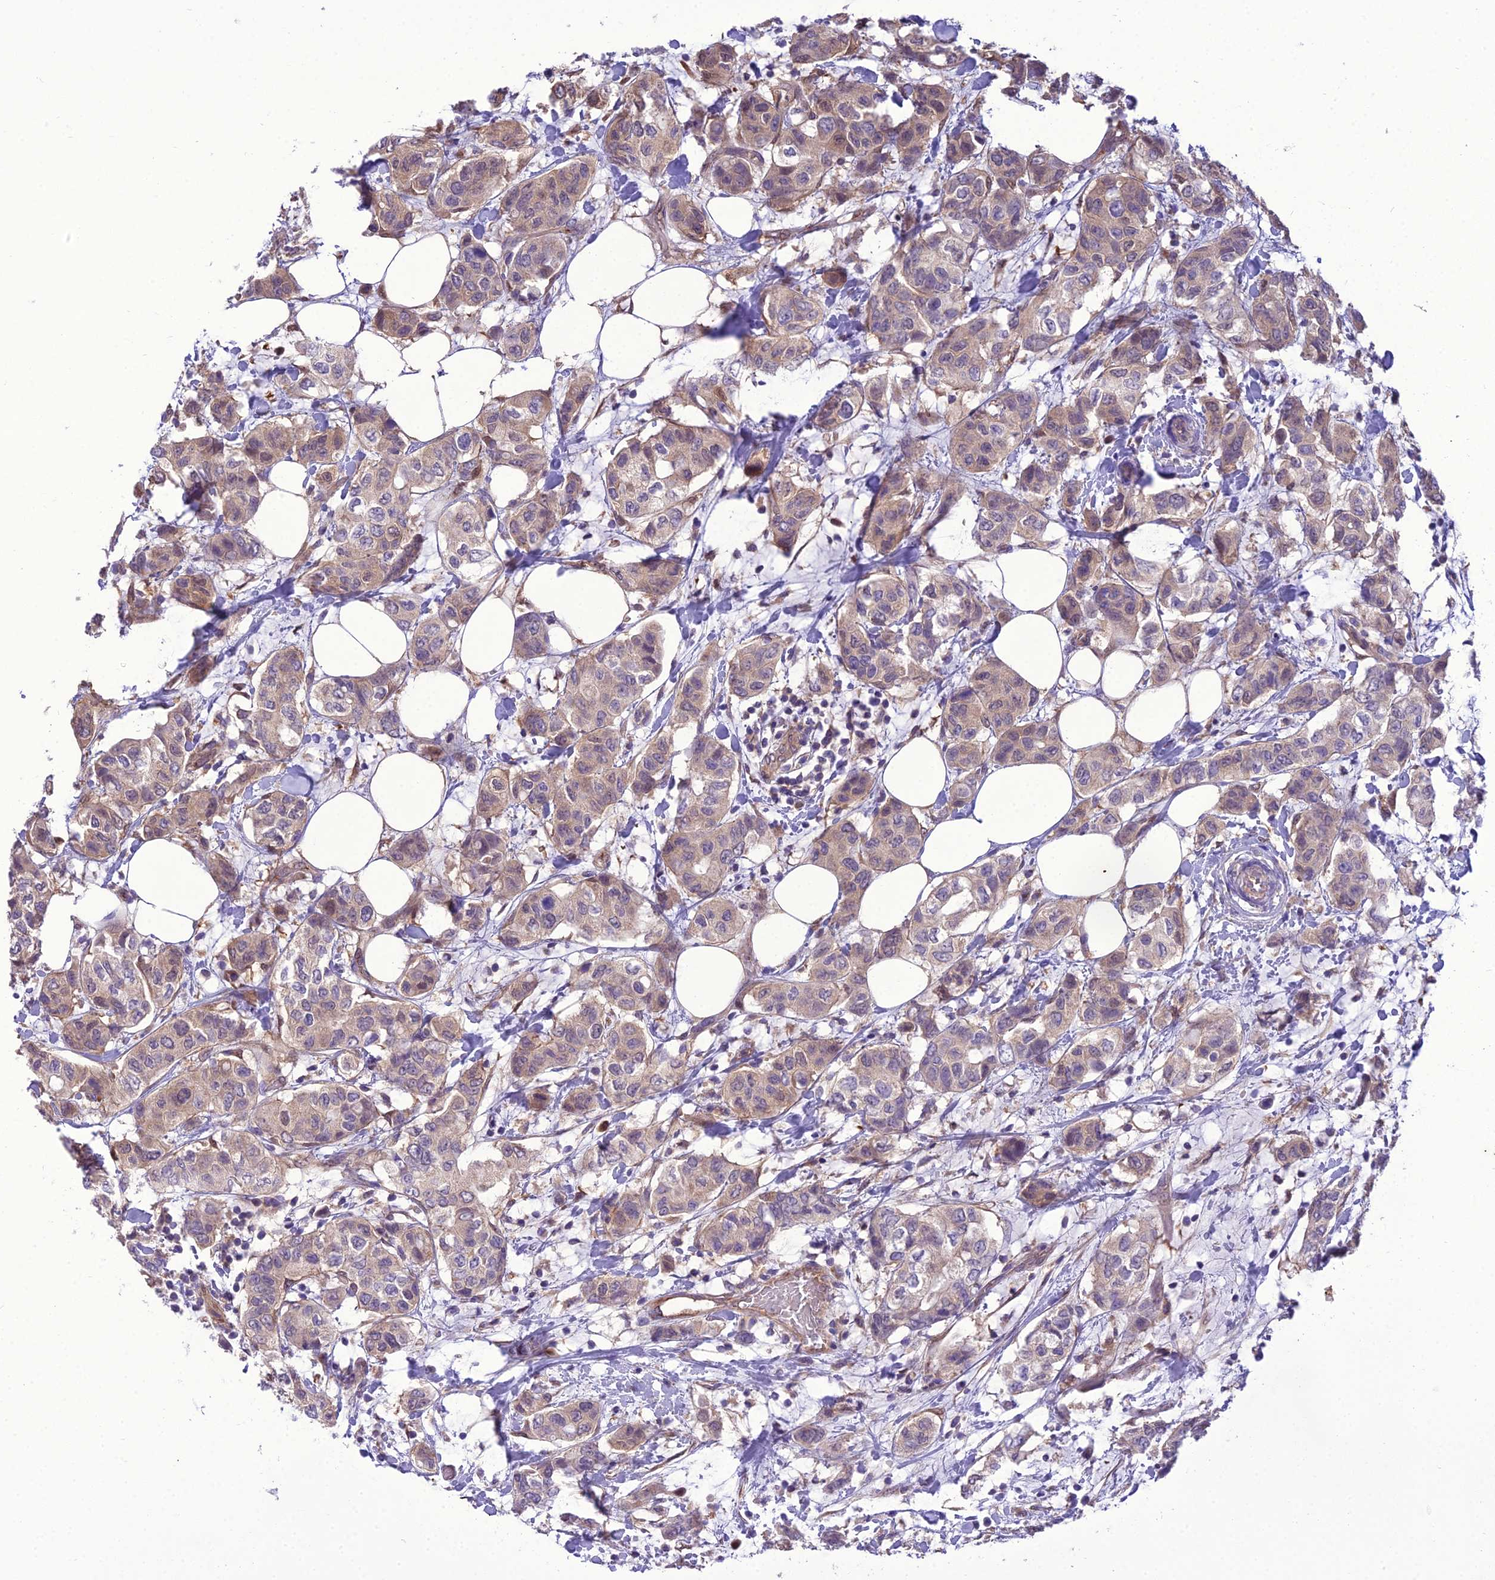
{"staining": {"intensity": "moderate", "quantity": ">75%", "location": "cytoplasmic/membranous"}, "tissue": "breast cancer", "cell_type": "Tumor cells", "image_type": "cancer", "snomed": [{"axis": "morphology", "description": "Lobular carcinoma"}, {"axis": "topography", "description": "Breast"}], "caption": "Moderate cytoplasmic/membranous positivity for a protein is seen in about >75% of tumor cells of breast cancer using immunohistochemistry.", "gene": "BORCS6", "patient": {"sex": "female", "age": 51}}